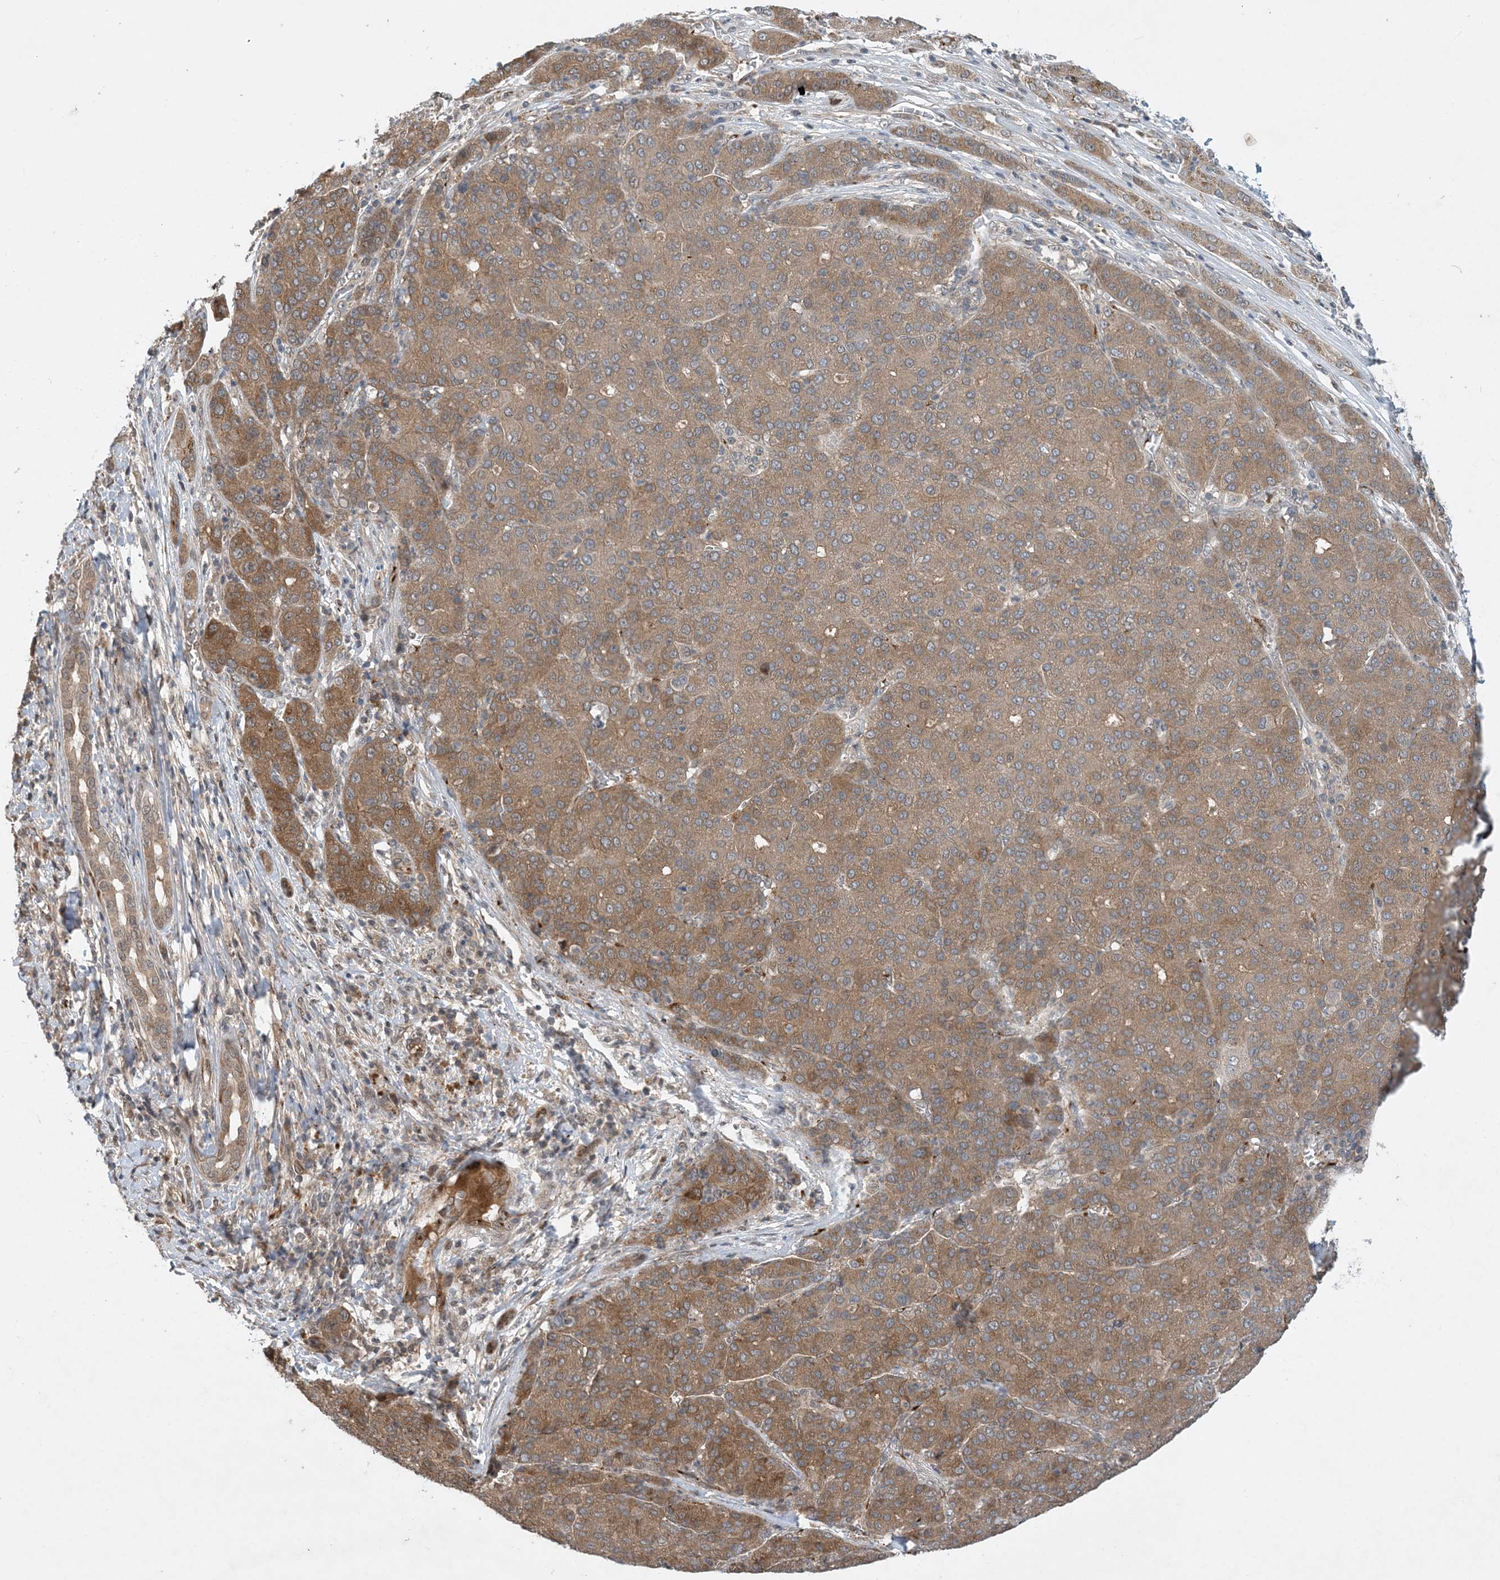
{"staining": {"intensity": "moderate", "quantity": ">75%", "location": "cytoplasmic/membranous"}, "tissue": "liver cancer", "cell_type": "Tumor cells", "image_type": "cancer", "snomed": [{"axis": "morphology", "description": "Carcinoma, Hepatocellular, NOS"}, {"axis": "topography", "description": "Liver"}], "caption": "Protein expression analysis of liver hepatocellular carcinoma reveals moderate cytoplasmic/membranous expression in about >75% of tumor cells.", "gene": "TINAG", "patient": {"sex": "male", "age": 65}}